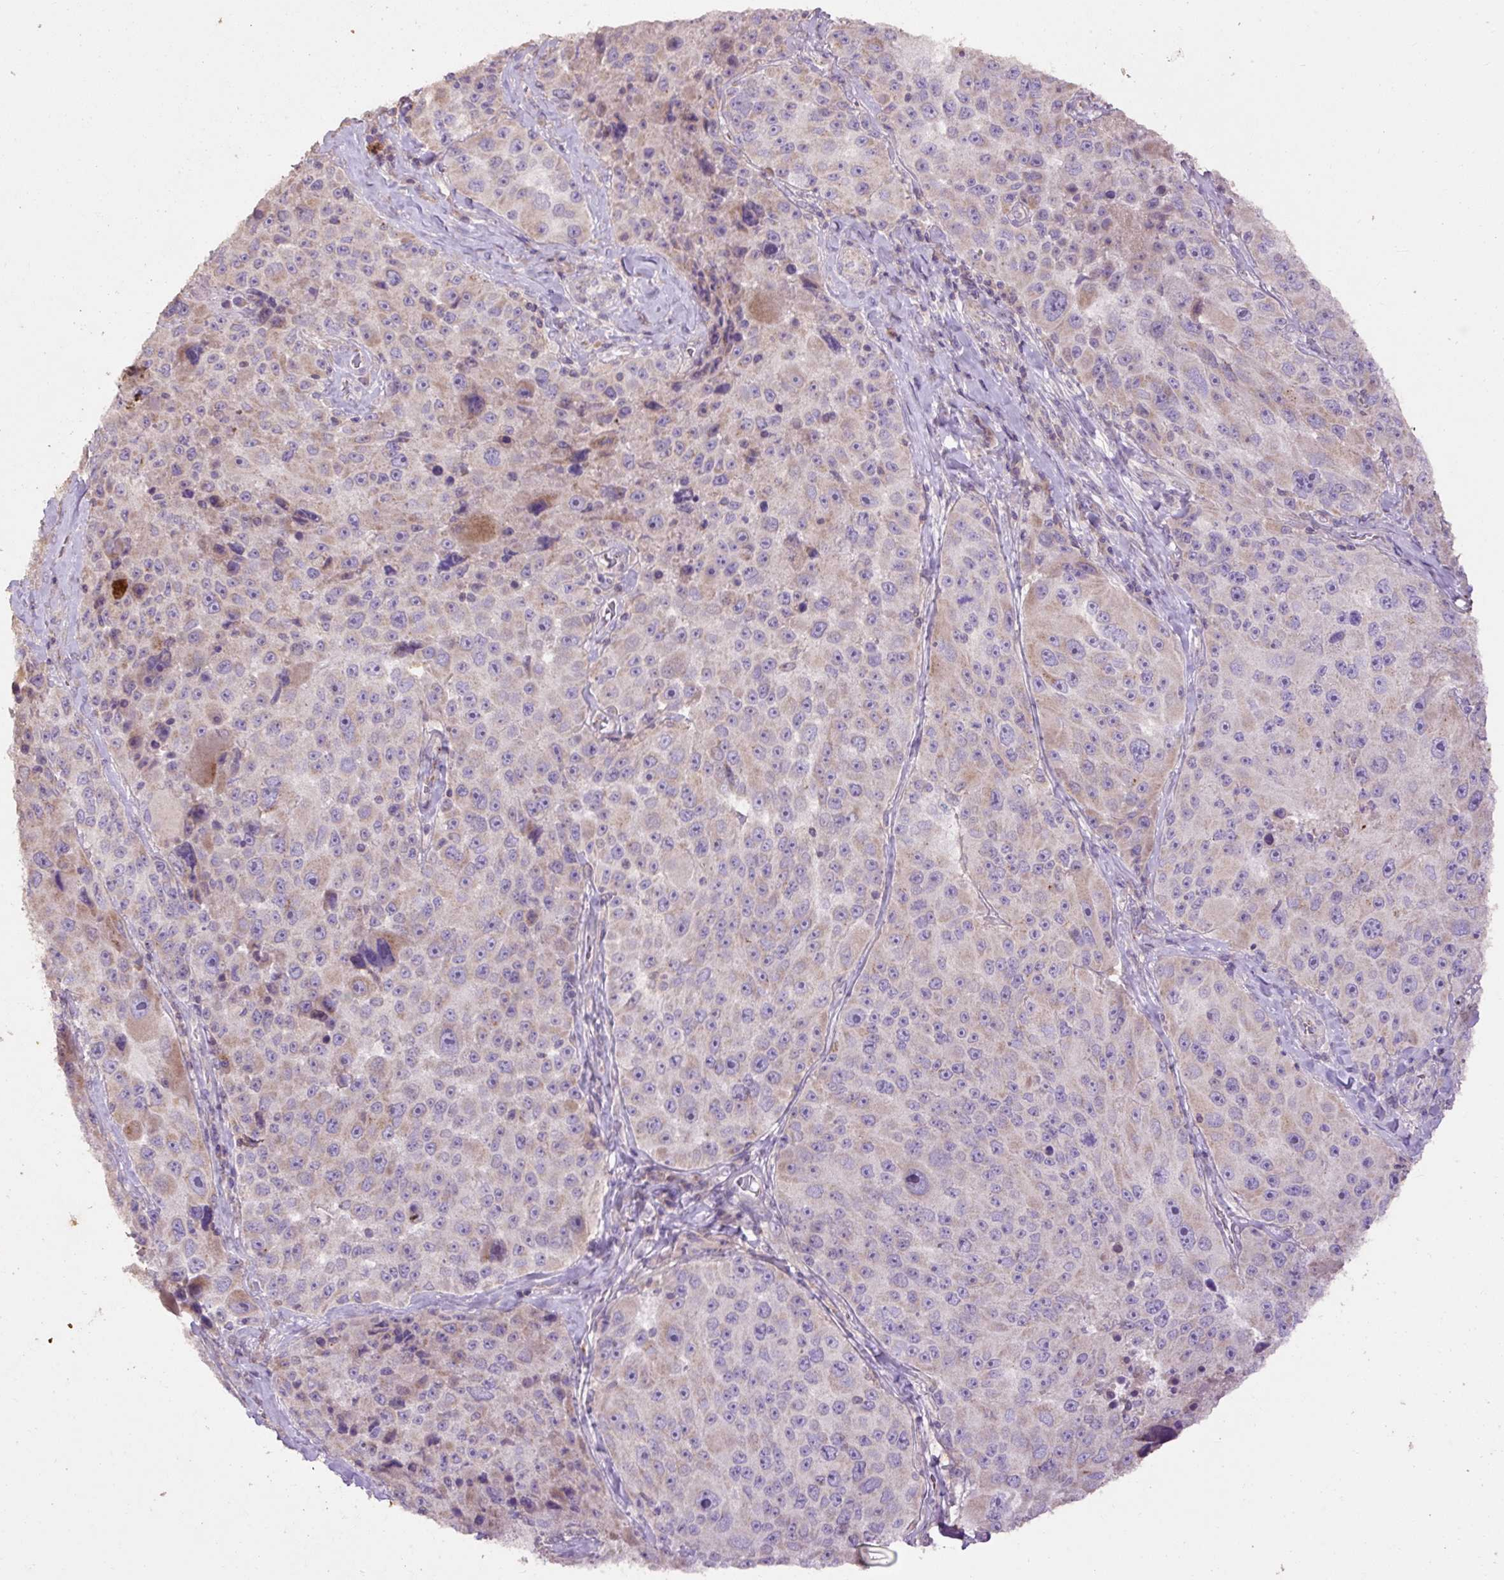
{"staining": {"intensity": "weak", "quantity": "25%-75%", "location": "cytoplasmic/membranous"}, "tissue": "melanoma", "cell_type": "Tumor cells", "image_type": "cancer", "snomed": [{"axis": "morphology", "description": "Malignant melanoma, Metastatic site"}, {"axis": "topography", "description": "Lymph node"}], "caption": "Malignant melanoma (metastatic site) stained for a protein demonstrates weak cytoplasmic/membranous positivity in tumor cells.", "gene": "ABR", "patient": {"sex": "male", "age": 62}}